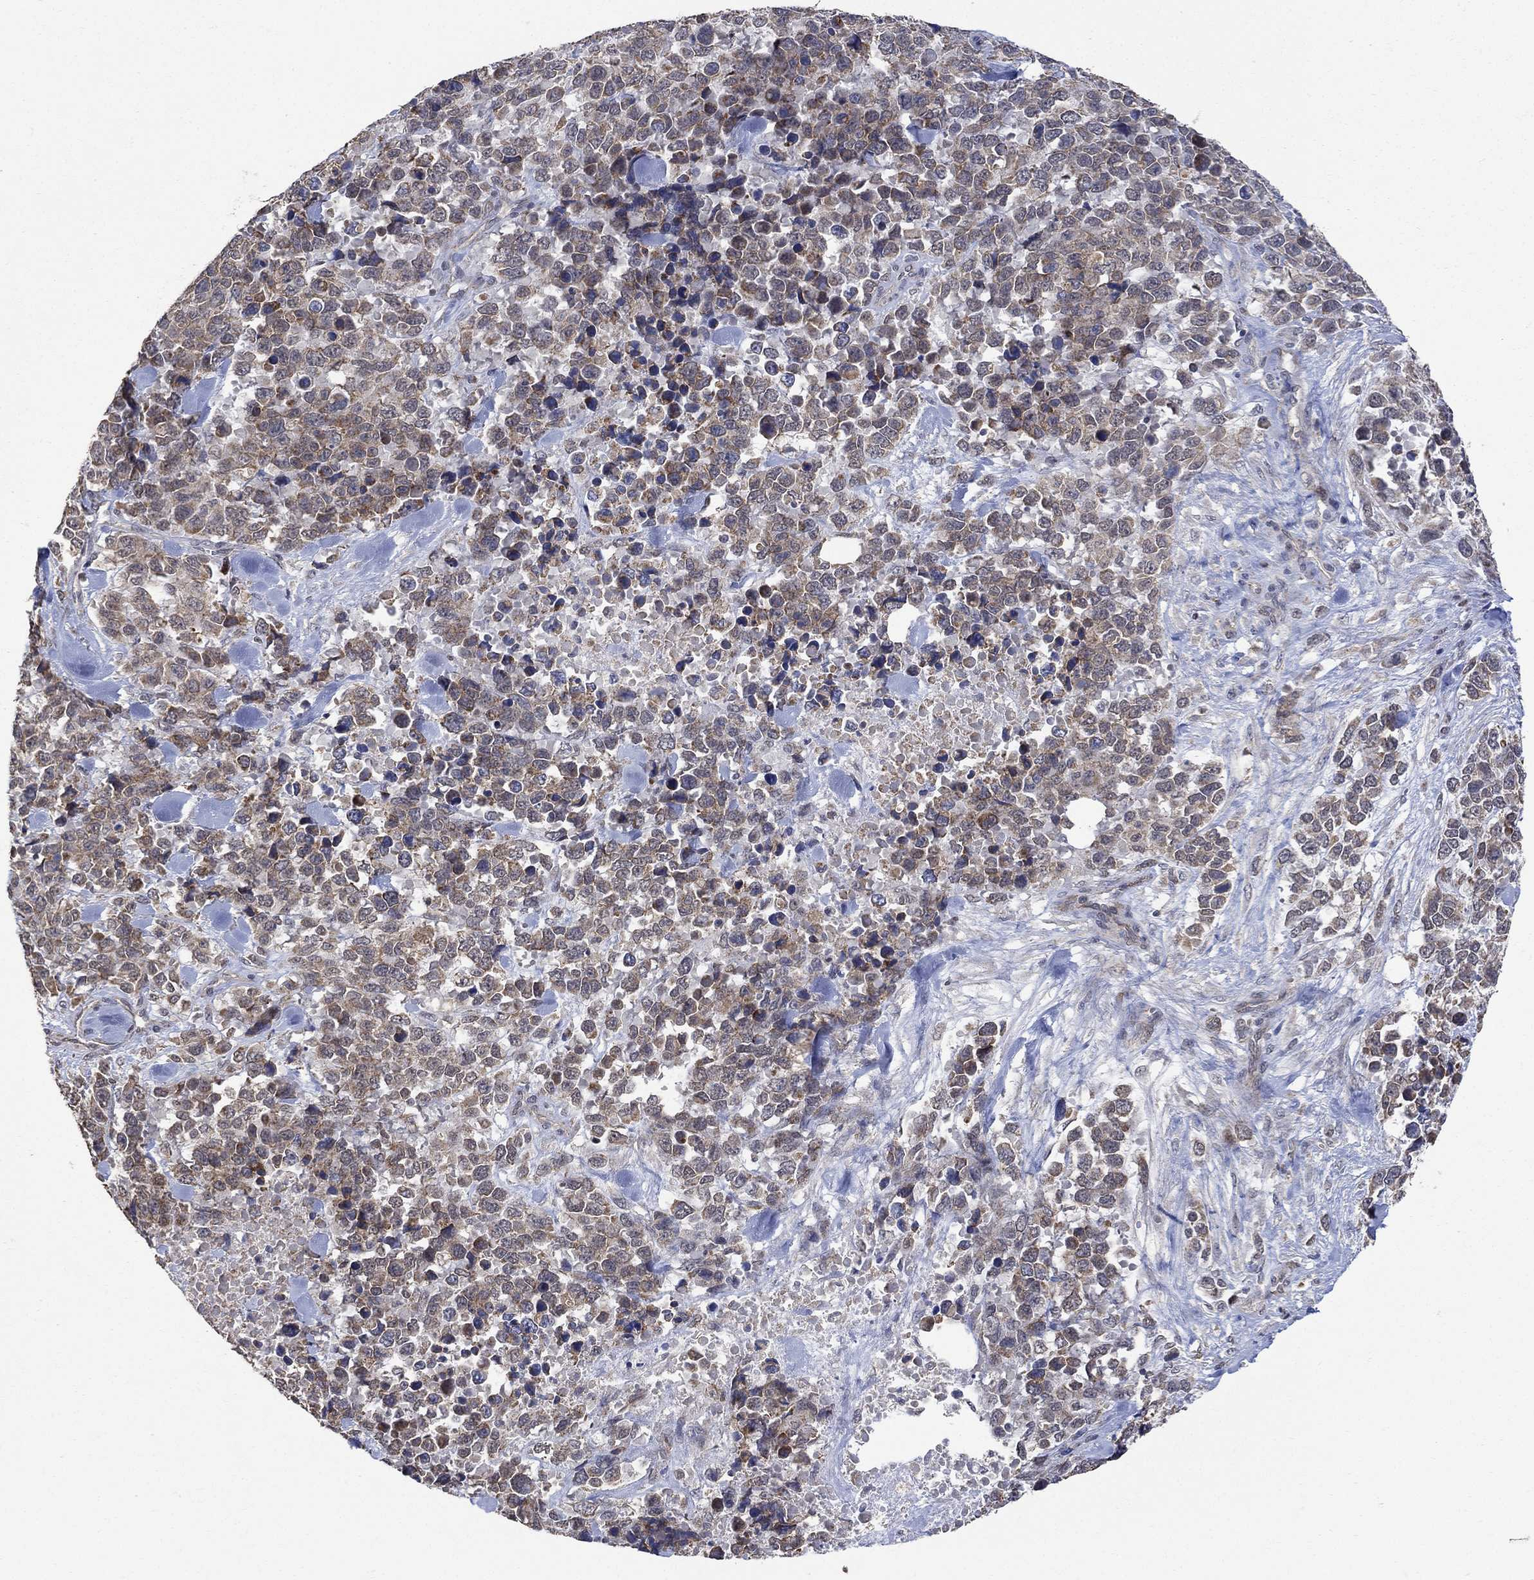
{"staining": {"intensity": "moderate", "quantity": "<25%", "location": "cytoplasmic/membranous,nuclear"}, "tissue": "melanoma", "cell_type": "Tumor cells", "image_type": "cancer", "snomed": [{"axis": "morphology", "description": "Malignant melanoma, Metastatic site"}, {"axis": "topography", "description": "Skin"}], "caption": "High-power microscopy captured an immunohistochemistry (IHC) micrograph of melanoma, revealing moderate cytoplasmic/membranous and nuclear expression in approximately <25% of tumor cells.", "gene": "ANKRA2", "patient": {"sex": "male", "age": 84}}